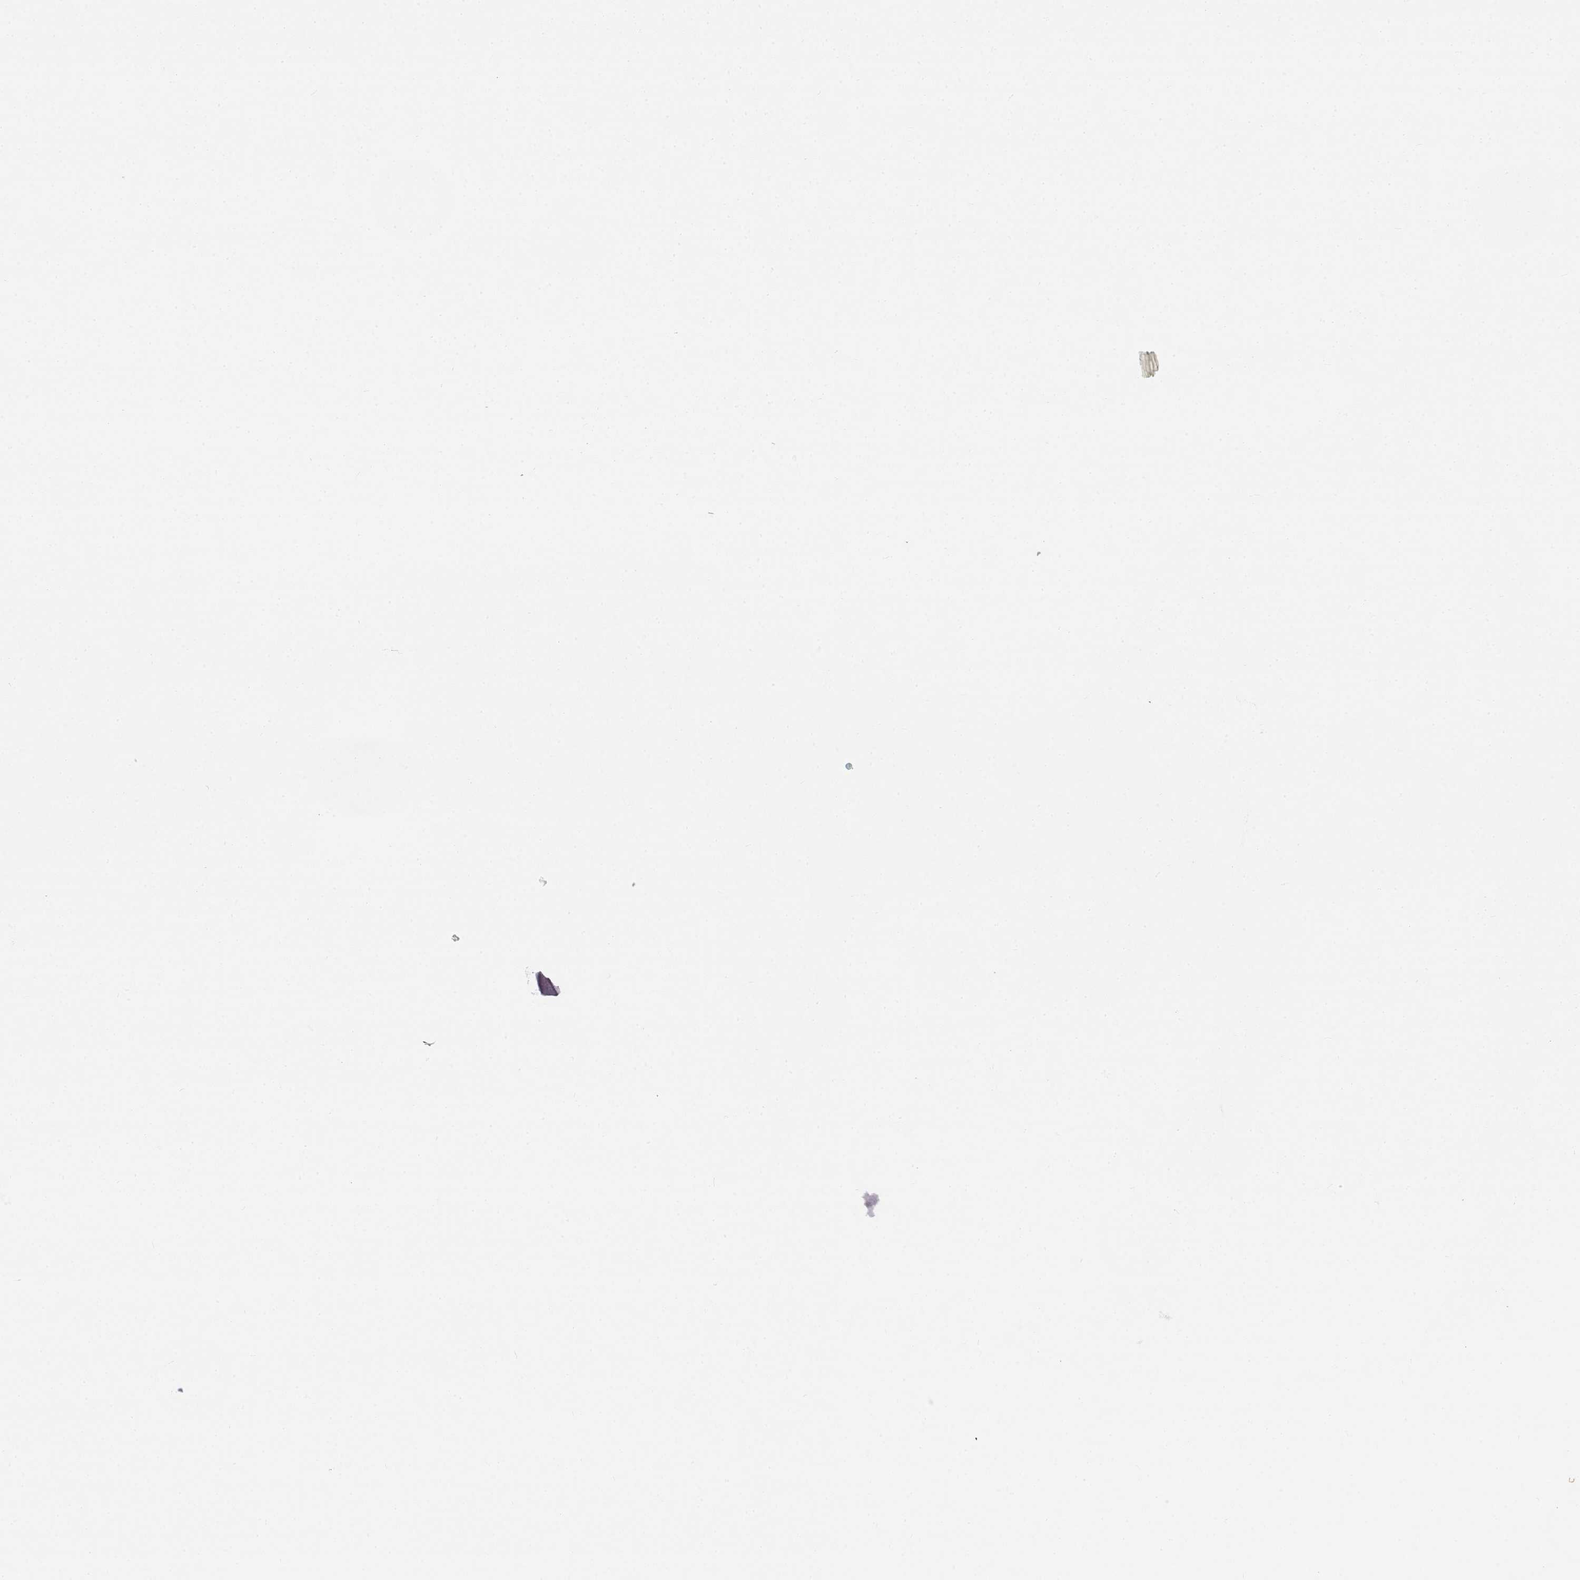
{"staining": {"intensity": "negative", "quantity": "none", "location": "none"}, "tissue": "adipose tissue", "cell_type": "Adipocytes", "image_type": "normal", "snomed": [{"axis": "morphology", "description": "Normal tissue, NOS"}, {"axis": "topography", "description": "Gallbladder"}, {"axis": "topography", "description": "Peripheral nerve tissue"}], "caption": "This is an immunohistochemistry histopathology image of unremarkable adipose tissue. There is no positivity in adipocytes.", "gene": "SPAG17", "patient": {"sex": "female", "age": 45}}